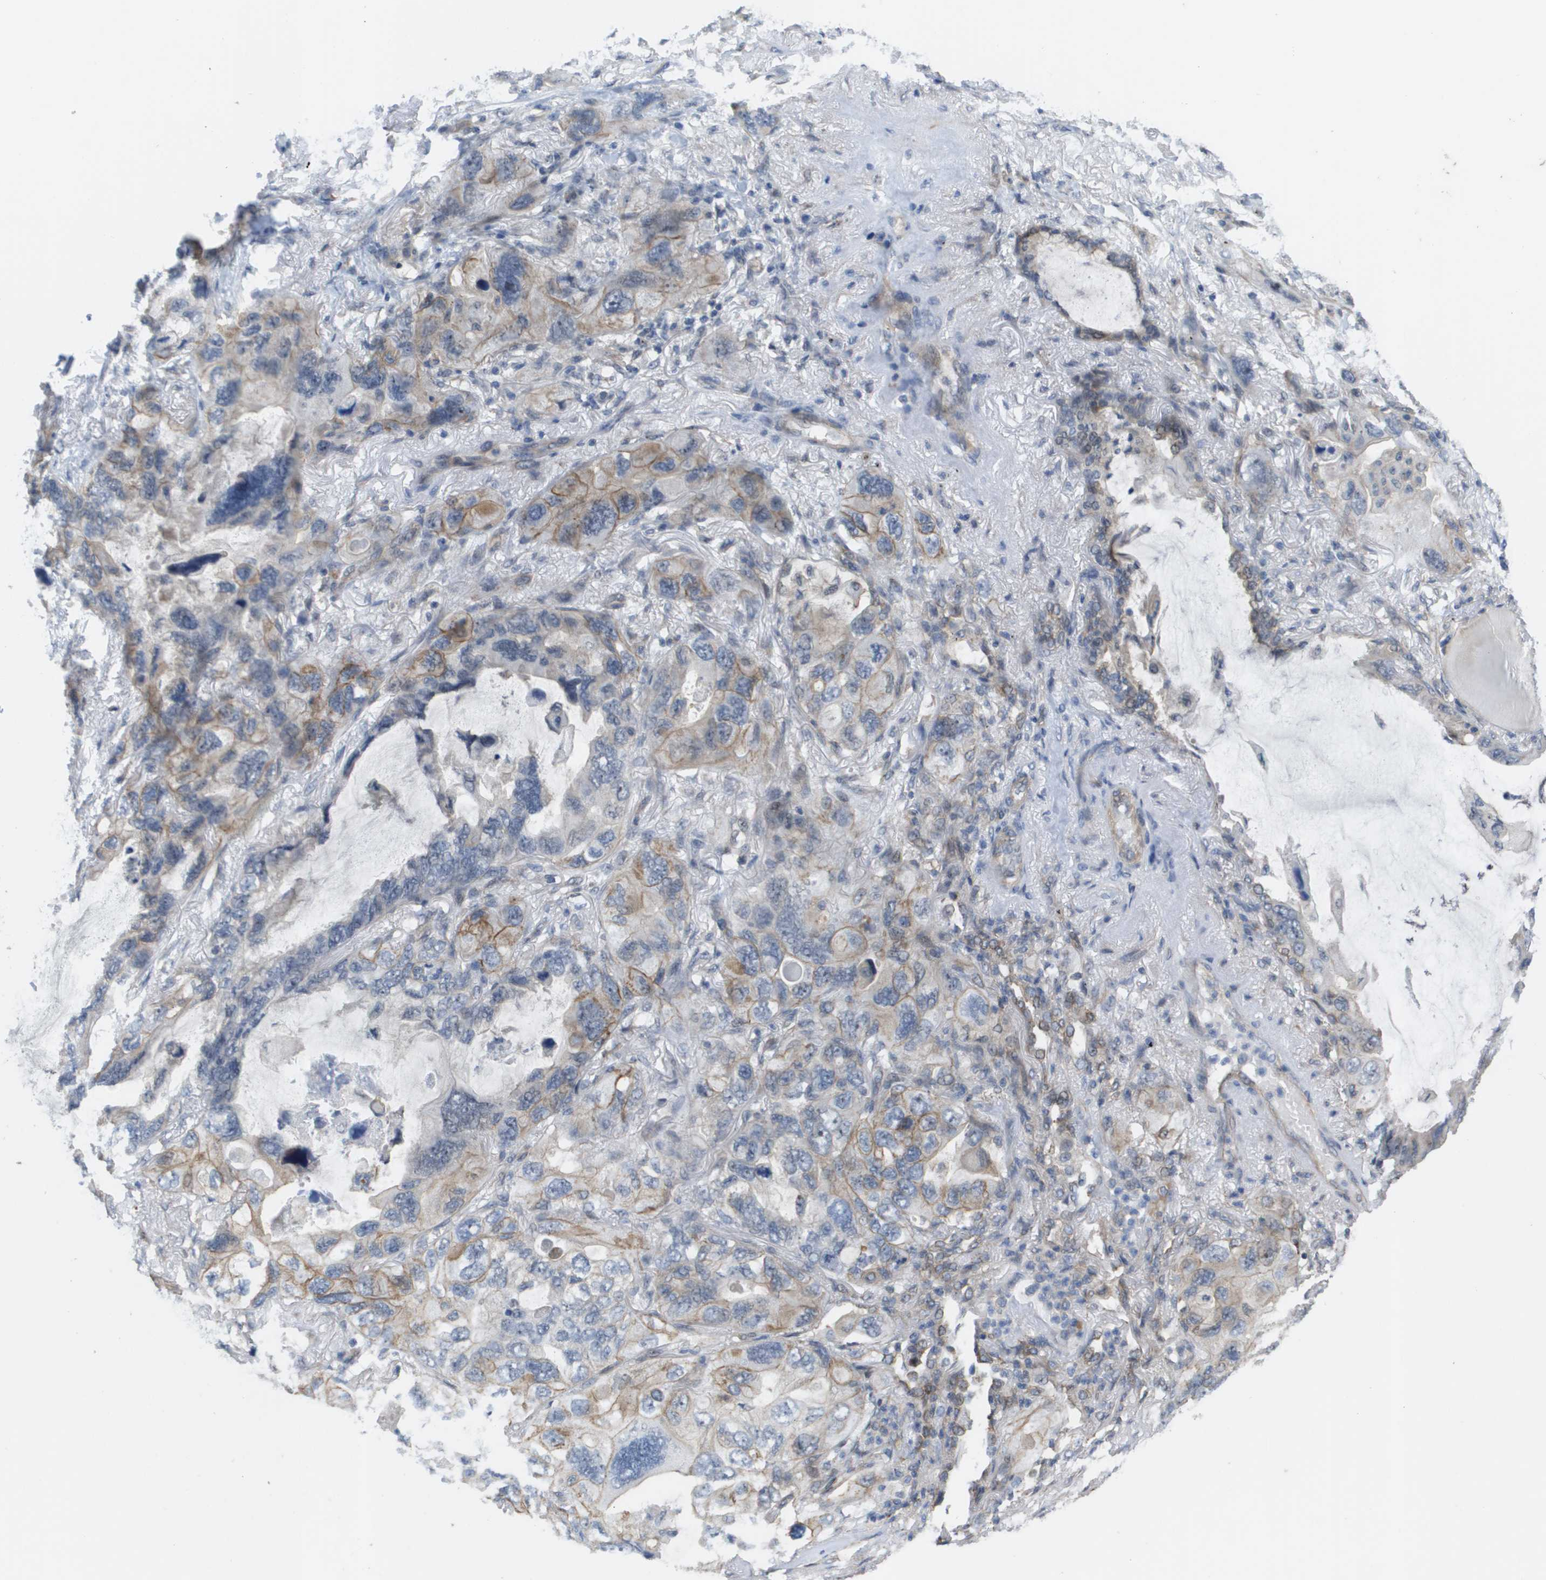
{"staining": {"intensity": "weak", "quantity": "<25%", "location": "cytoplasmic/membranous"}, "tissue": "lung cancer", "cell_type": "Tumor cells", "image_type": "cancer", "snomed": [{"axis": "morphology", "description": "Squamous cell carcinoma, NOS"}, {"axis": "topography", "description": "Lung"}], "caption": "A histopathology image of lung squamous cell carcinoma stained for a protein exhibits no brown staining in tumor cells.", "gene": "MTARC2", "patient": {"sex": "female", "age": 73}}